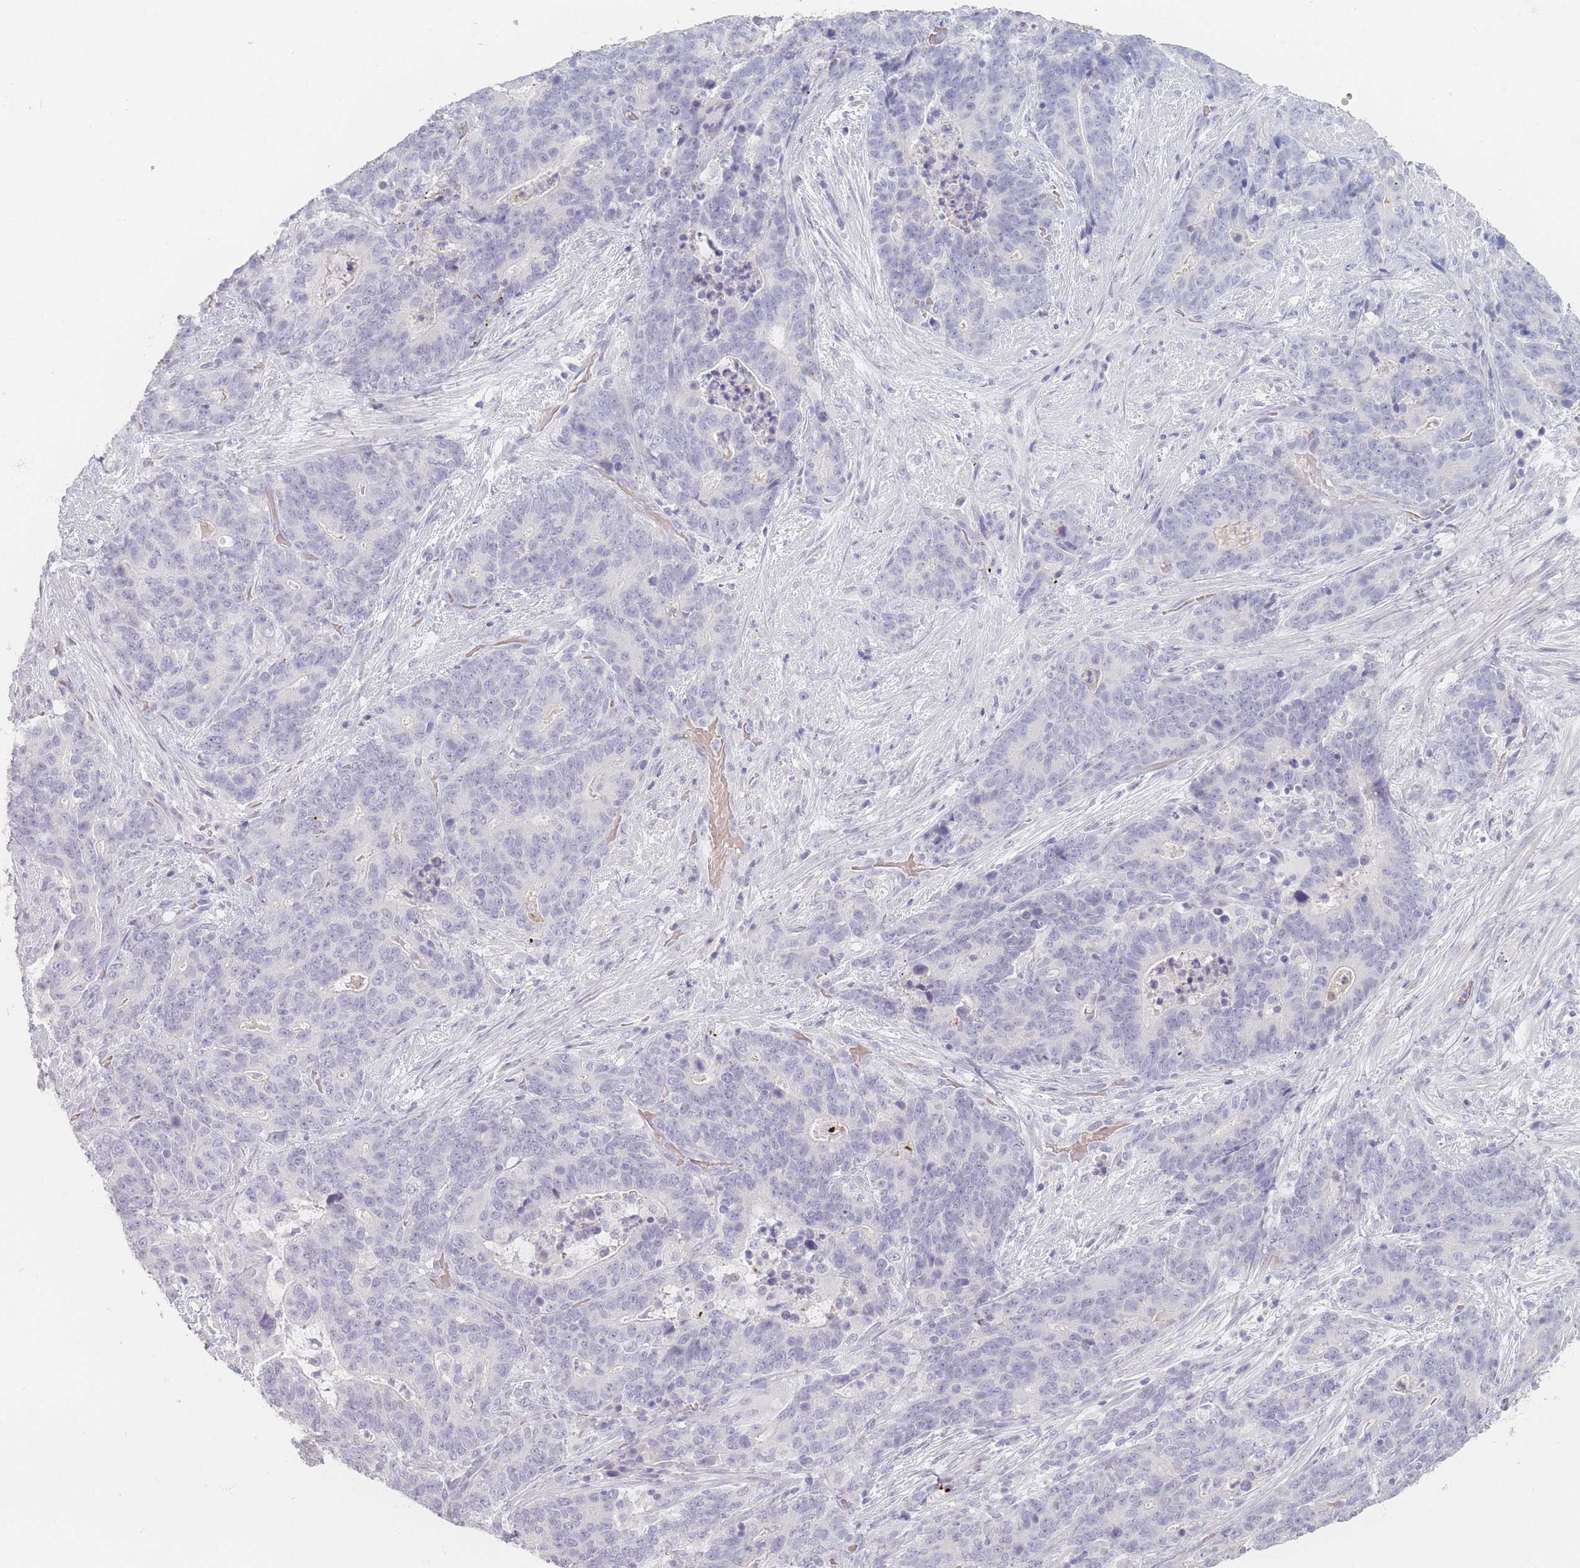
{"staining": {"intensity": "negative", "quantity": "none", "location": "none"}, "tissue": "stomach cancer", "cell_type": "Tumor cells", "image_type": "cancer", "snomed": [{"axis": "morphology", "description": "Normal tissue, NOS"}, {"axis": "morphology", "description": "Adenocarcinoma, NOS"}, {"axis": "topography", "description": "Stomach"}], "caption": "Protein analysis of stomach cancer (adenocarcinoma) displays no significant expression in tumor cells. (DAB (3,3'-diaminobenzidine) immunohistochemistry visualized using brightfield microscopy, high magnification).", "gene": "HELZ2", "patient": {"sex": "female", "age": 64}}